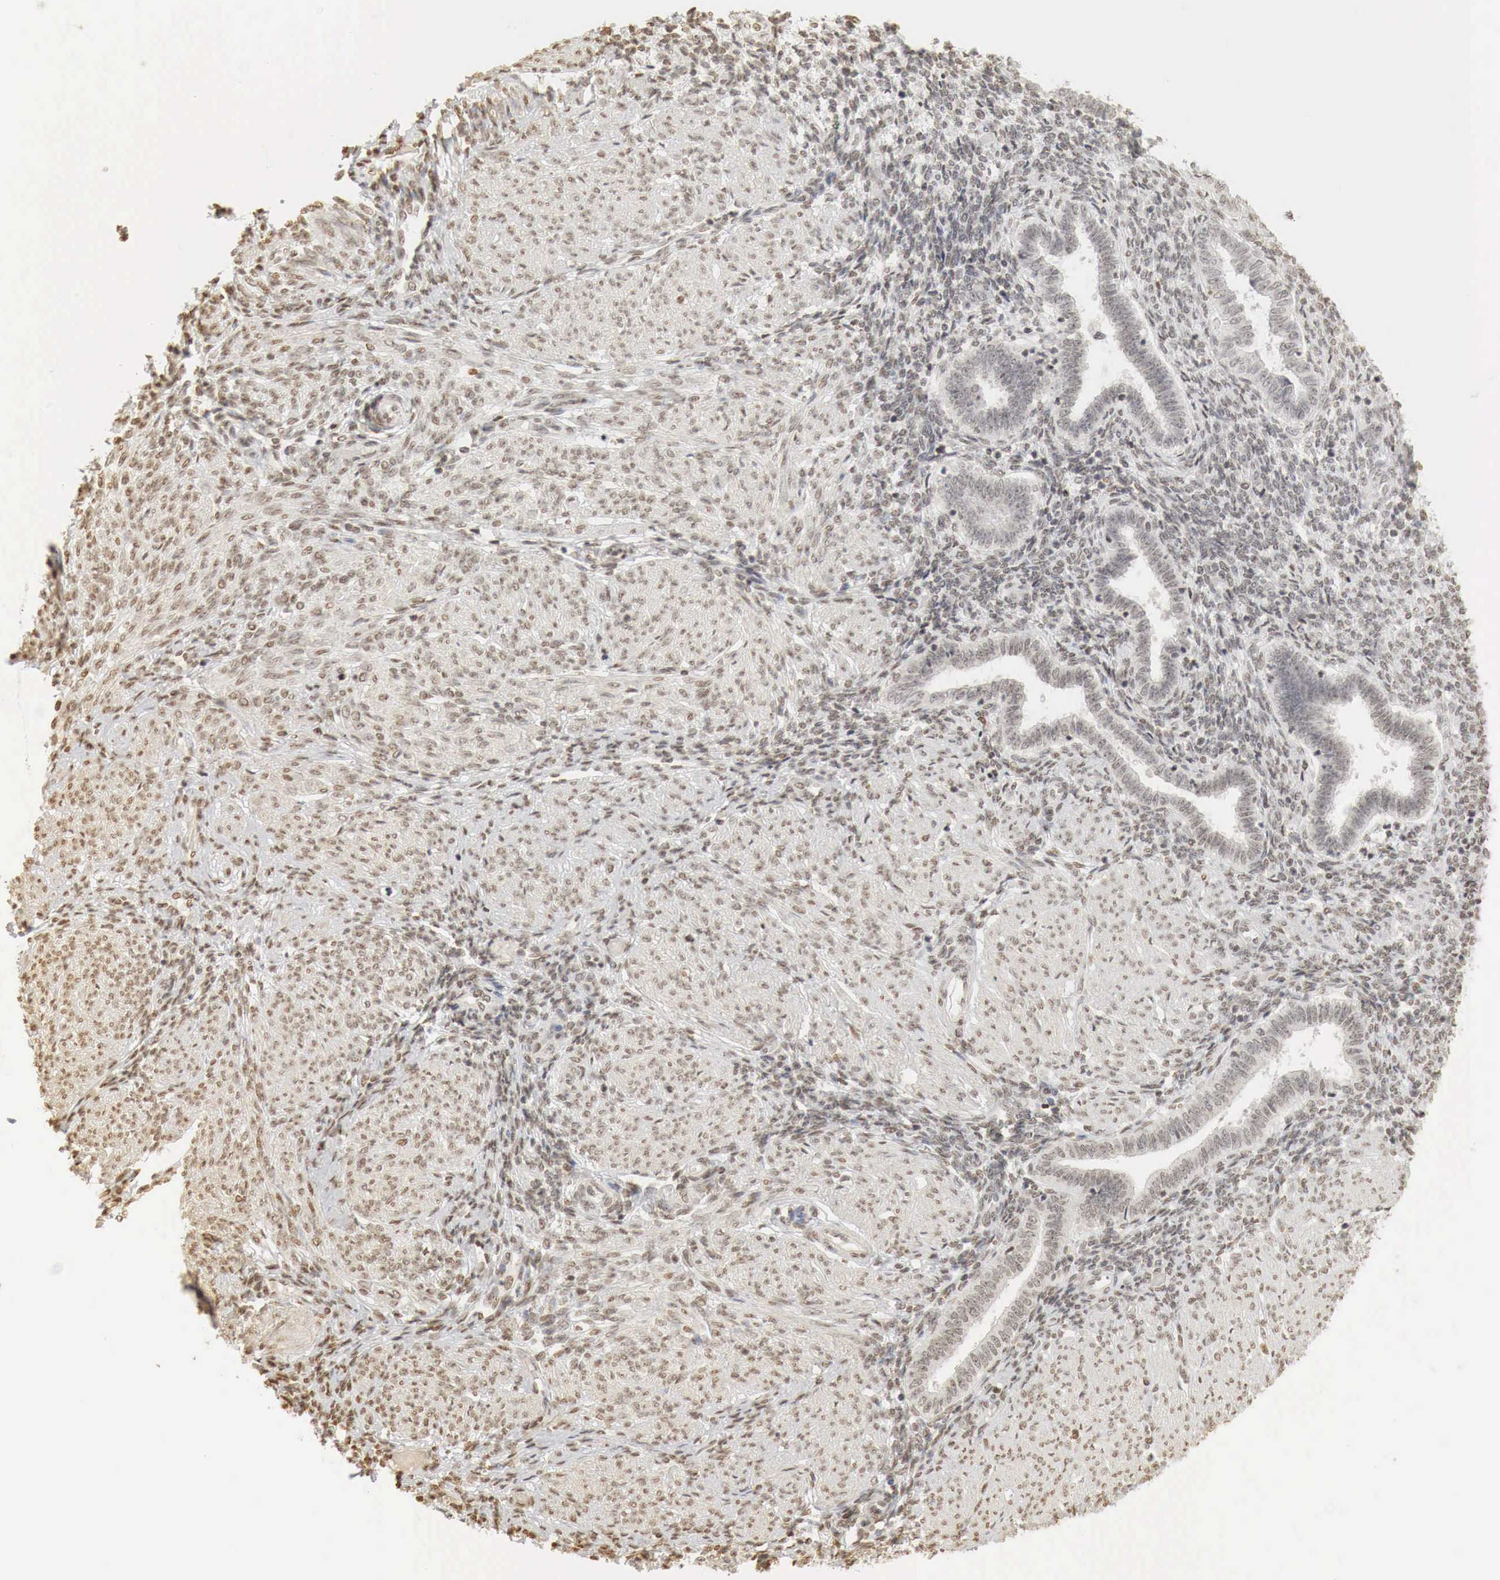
{"staining": {"intensity": "weak", "quantity": "25%-75%", "location": "nuclear"}, "tissue": "endometrium", "cell_type": "Cells in endometrial stroma", "image_type": "normal", "snomed": [{"axis": "morphology", "description": "Normal tissue, NOS"}, {"axis": "topography", "description": "Endometrium"}], "caption": "Endometrium stained with immunohistochemistry demonstrates weak nuclear expression in approximately 25%-75% of cells in endometrial stroma.", "gene": "ERBB4", "patient": {"sex": "female", "age": 36}}